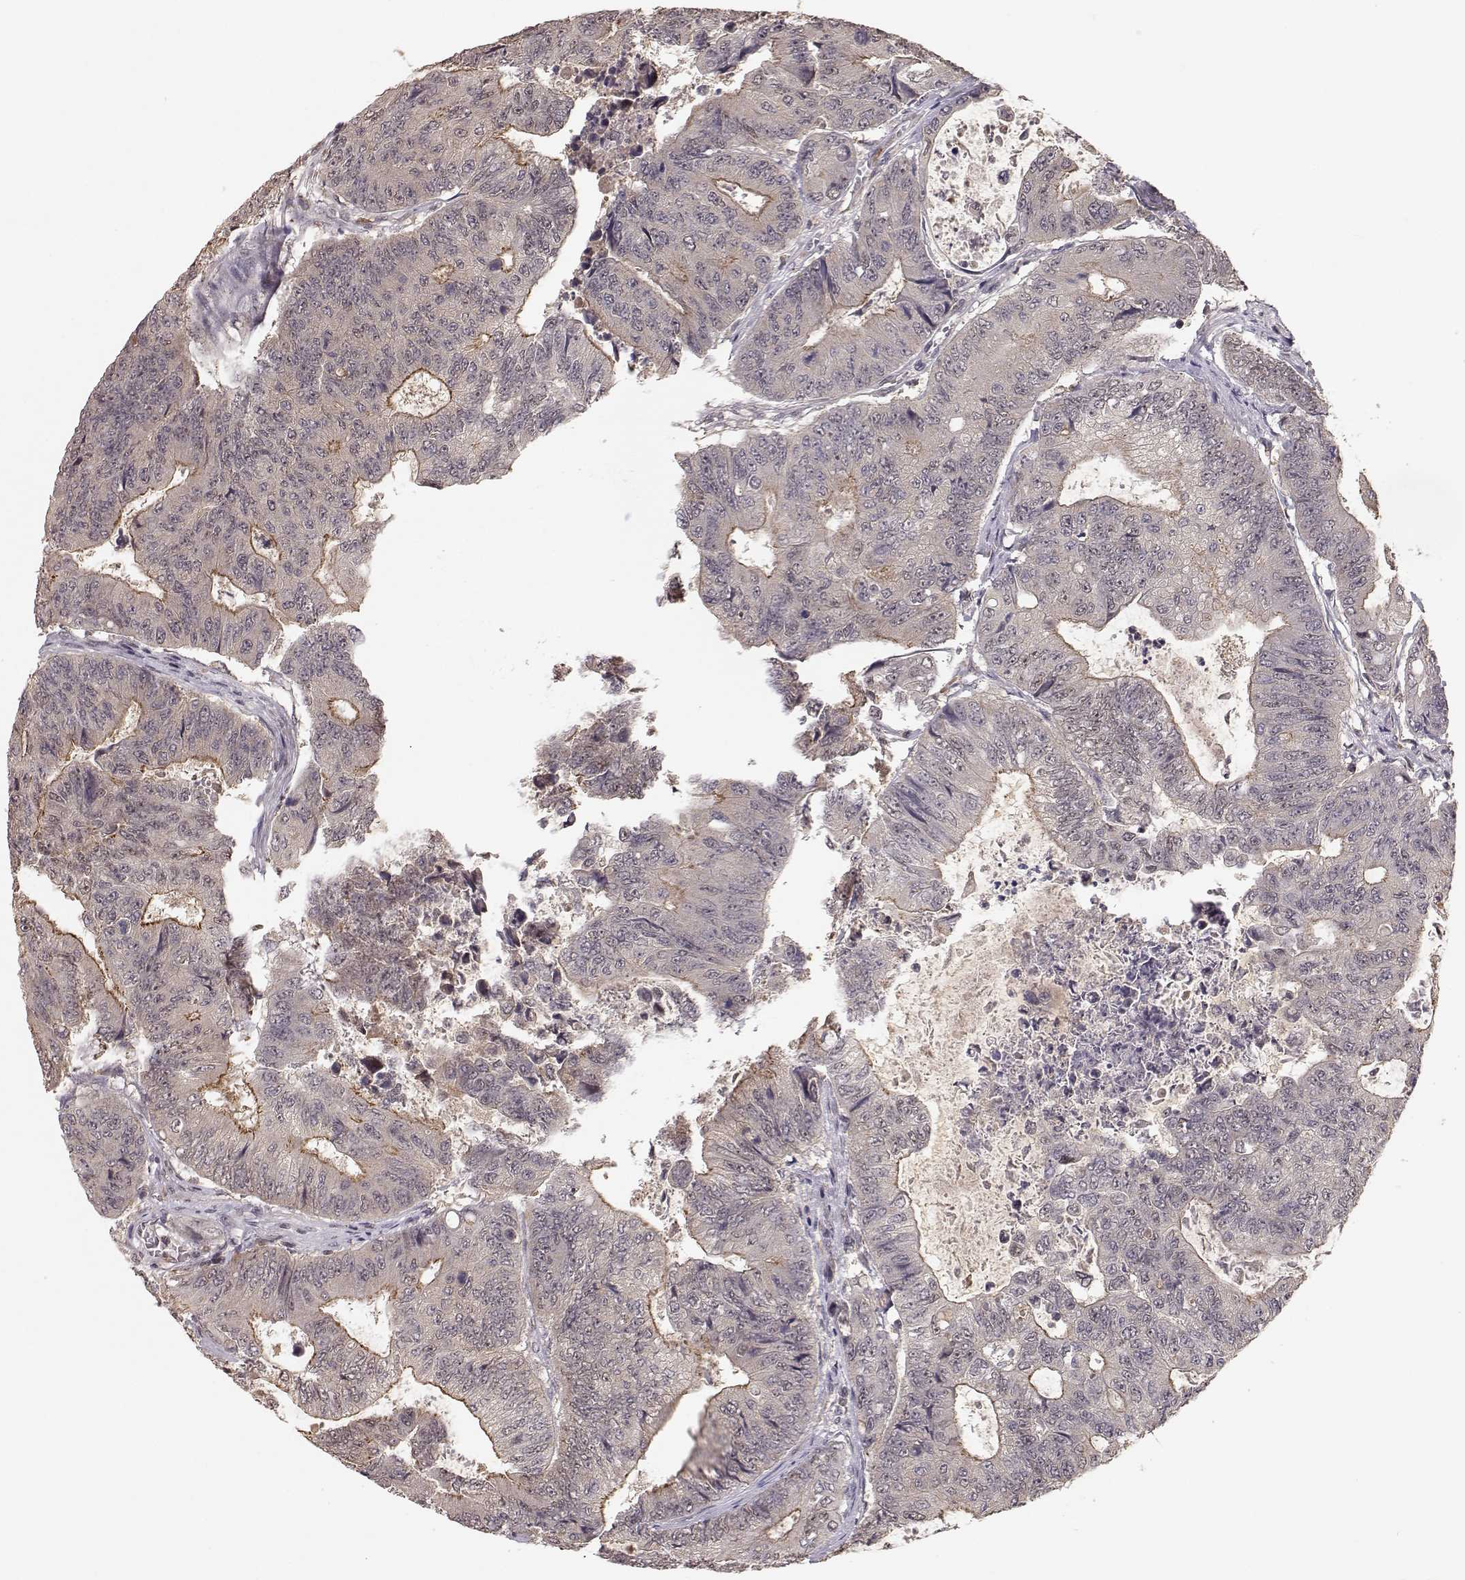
{"staining": {"intensity": "moderate", "quantity": ">75%", "location": "cytoplasmic/membranous"}, "tissue": "colorectal cancer", "cell_type": "Tumor cells", "image_type": "cancer", "snomed": [{"axis": "morphology", "description": "Adenocarcinoma, NOS"}, {"axis": "topography", "description": "Colon"}], "caption": "DAB (3,3'-diaminobenzidine) immunohistochemical staining of colorectal adenocarcinoma exhibits moderate cytoplasmic/membranous protein staining in about >75% of tumor cells.", "gene": "PLEKHG3", "patient": {"sex": "female", "age": 48}}